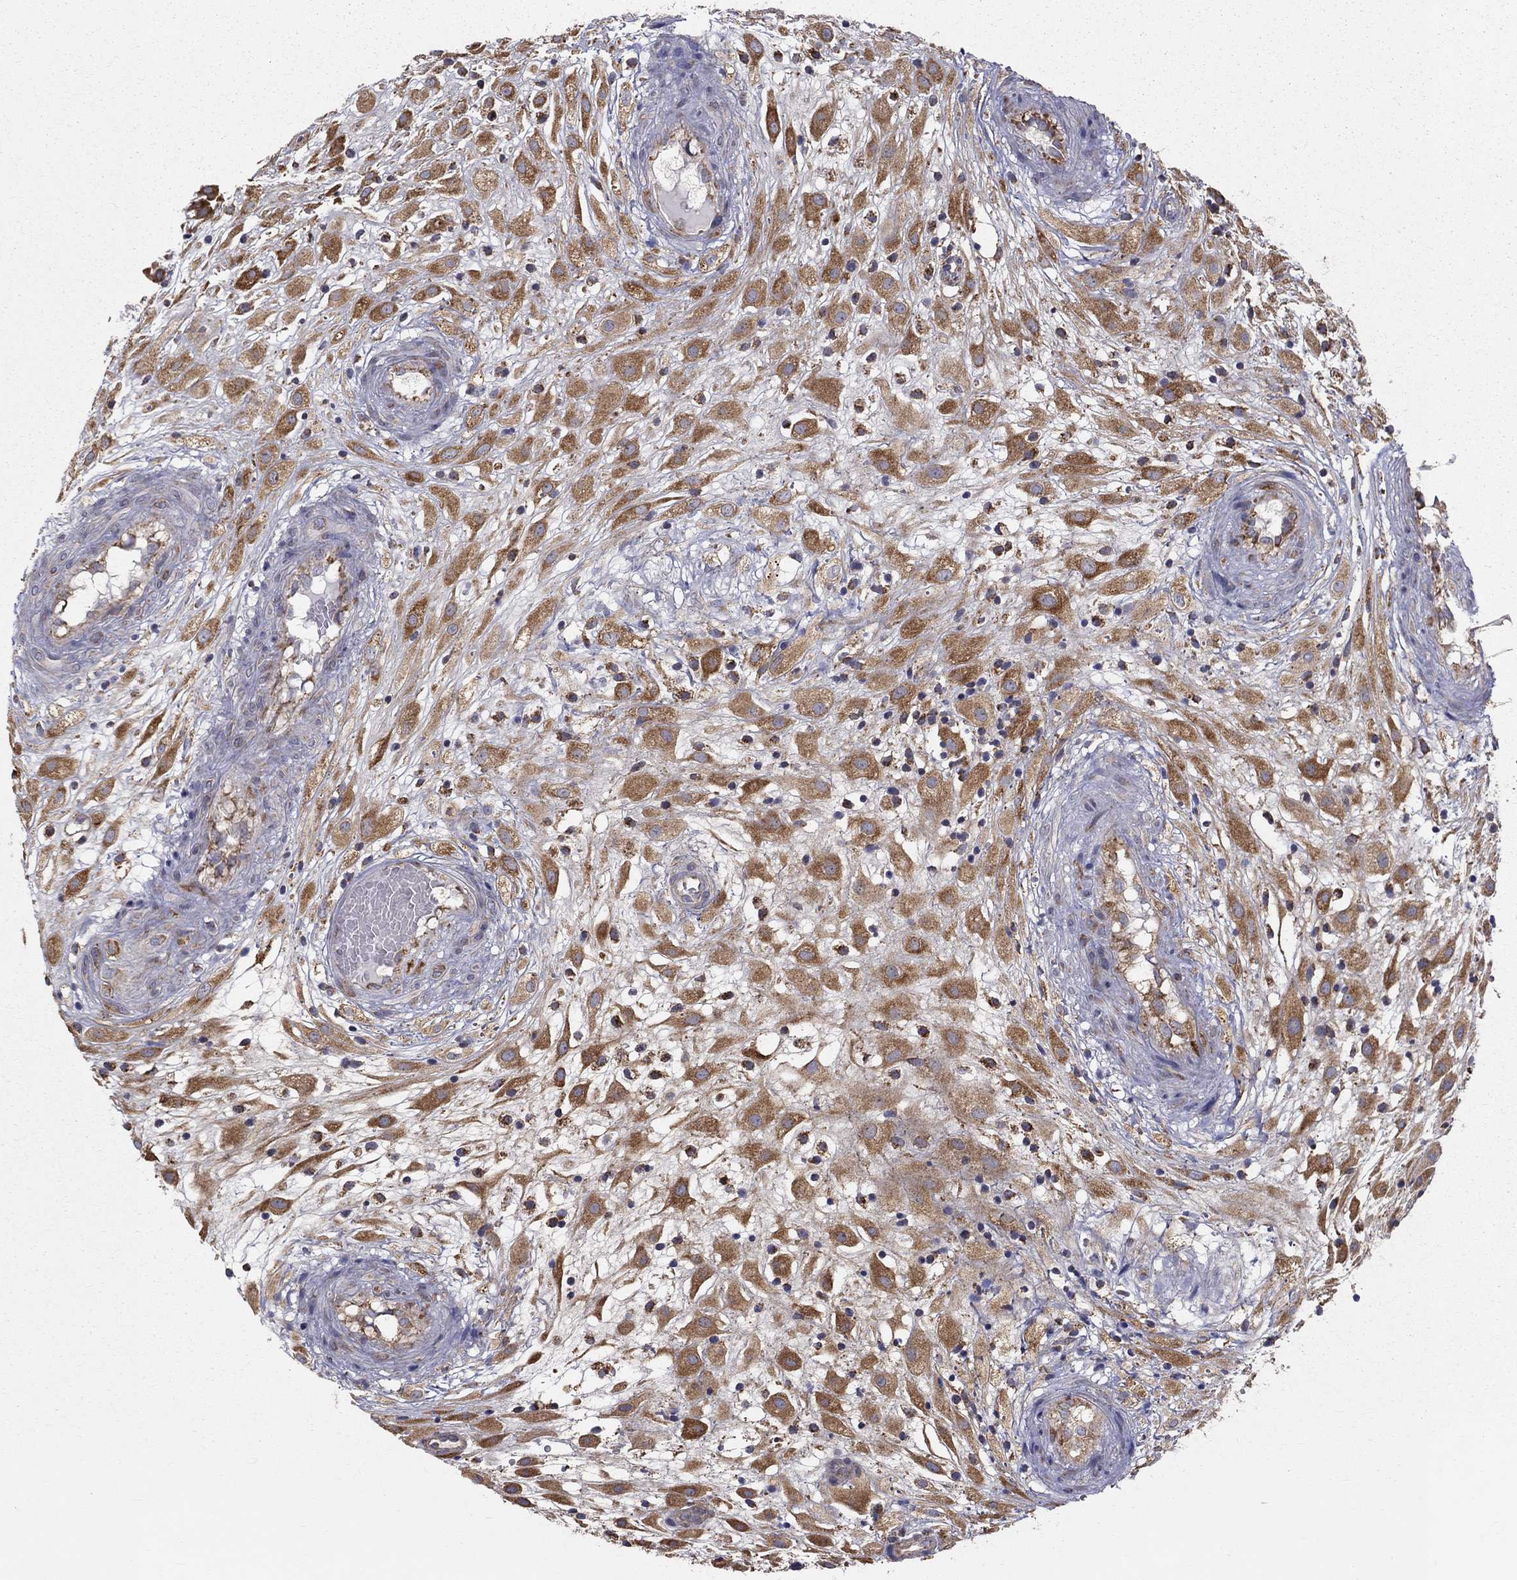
{"staining": {"intensity": "moderate", "quantity": ">75%", "location": "cytoplasmic/membranous"}, "tissue": "placenta", "cell_type": "Decidual cells", "image_type": "normal", "snomed": [{"axis": "morphology", "description": "Normal tissue, NOS"}, {"axis": "topography", "description": "Placenta"}], "caption": "Immunohistochemical staining of normal human placenta displays >75% levels of moderate cytoplasmic/membranous protein positivity in approximately >75% of decidual cells. (Stains: DAB (3,3'-diaminobenzidine) in brown, nuclei in blue, Microscopy: brightfield microscopy at high magnification).", "gene": "PRDX4", "patient": {"sex": "female", "age": 24}}